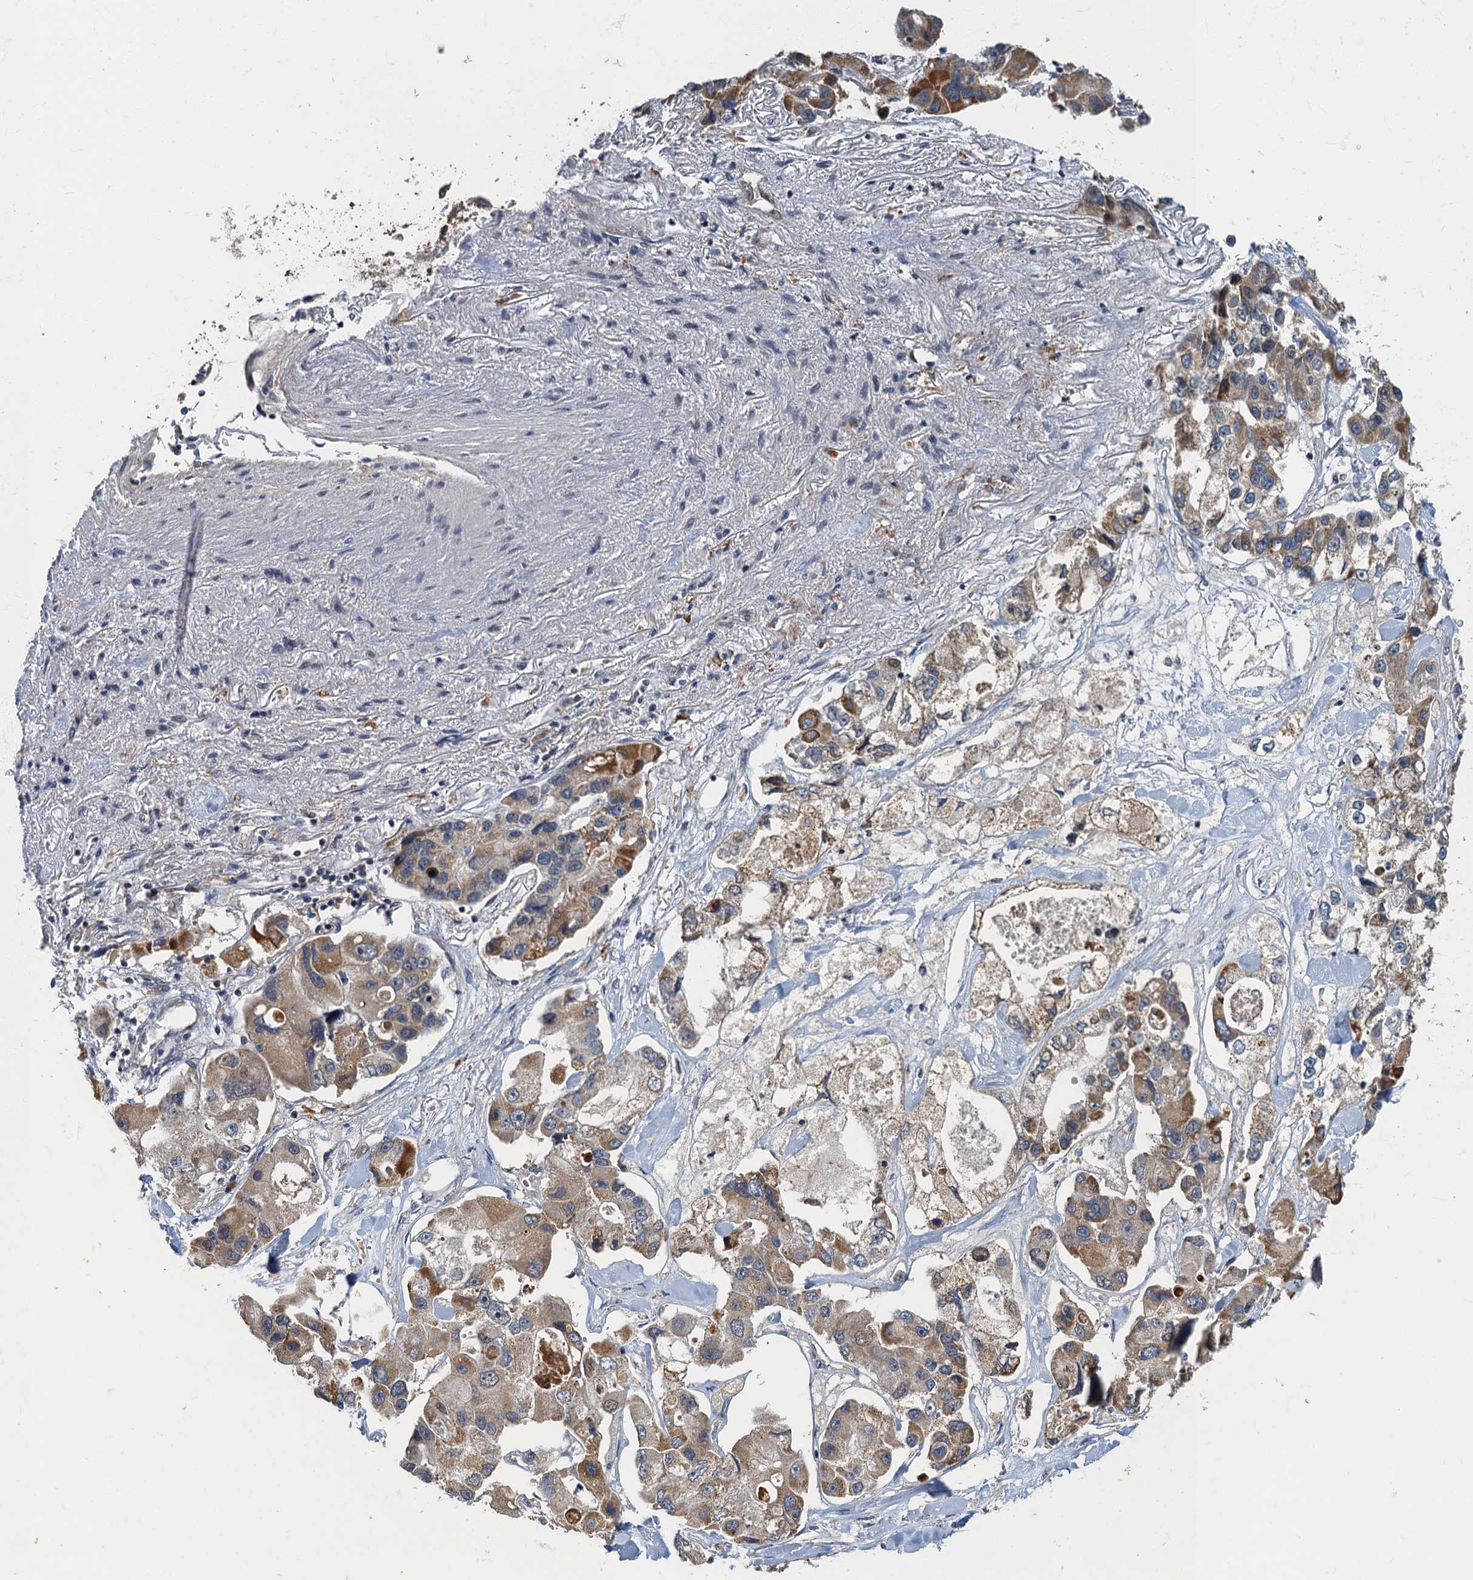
{"staining": {"intensity": "moderate", "quantity": "25%-75%", "location": "cytoplasmic/membranous"}, "tissue": "lung cancer", "cell_type": "Tumor cells", "image_type": "cancer", "snomed": [{"axis": "morphology", "description": "Adenocarcinoma, NOS"}, {"axis": "topography", "description": "Lung"}], "caption": "Brown immunohistochemical staining in human lung cancer (adenocarcinoma) demonstrates moderate cytoplasmic/membranous staining in approximately 25%-75% of tumor cells.", "gene": "WDCP", "patient": {"sex": "female", "age": 54}}